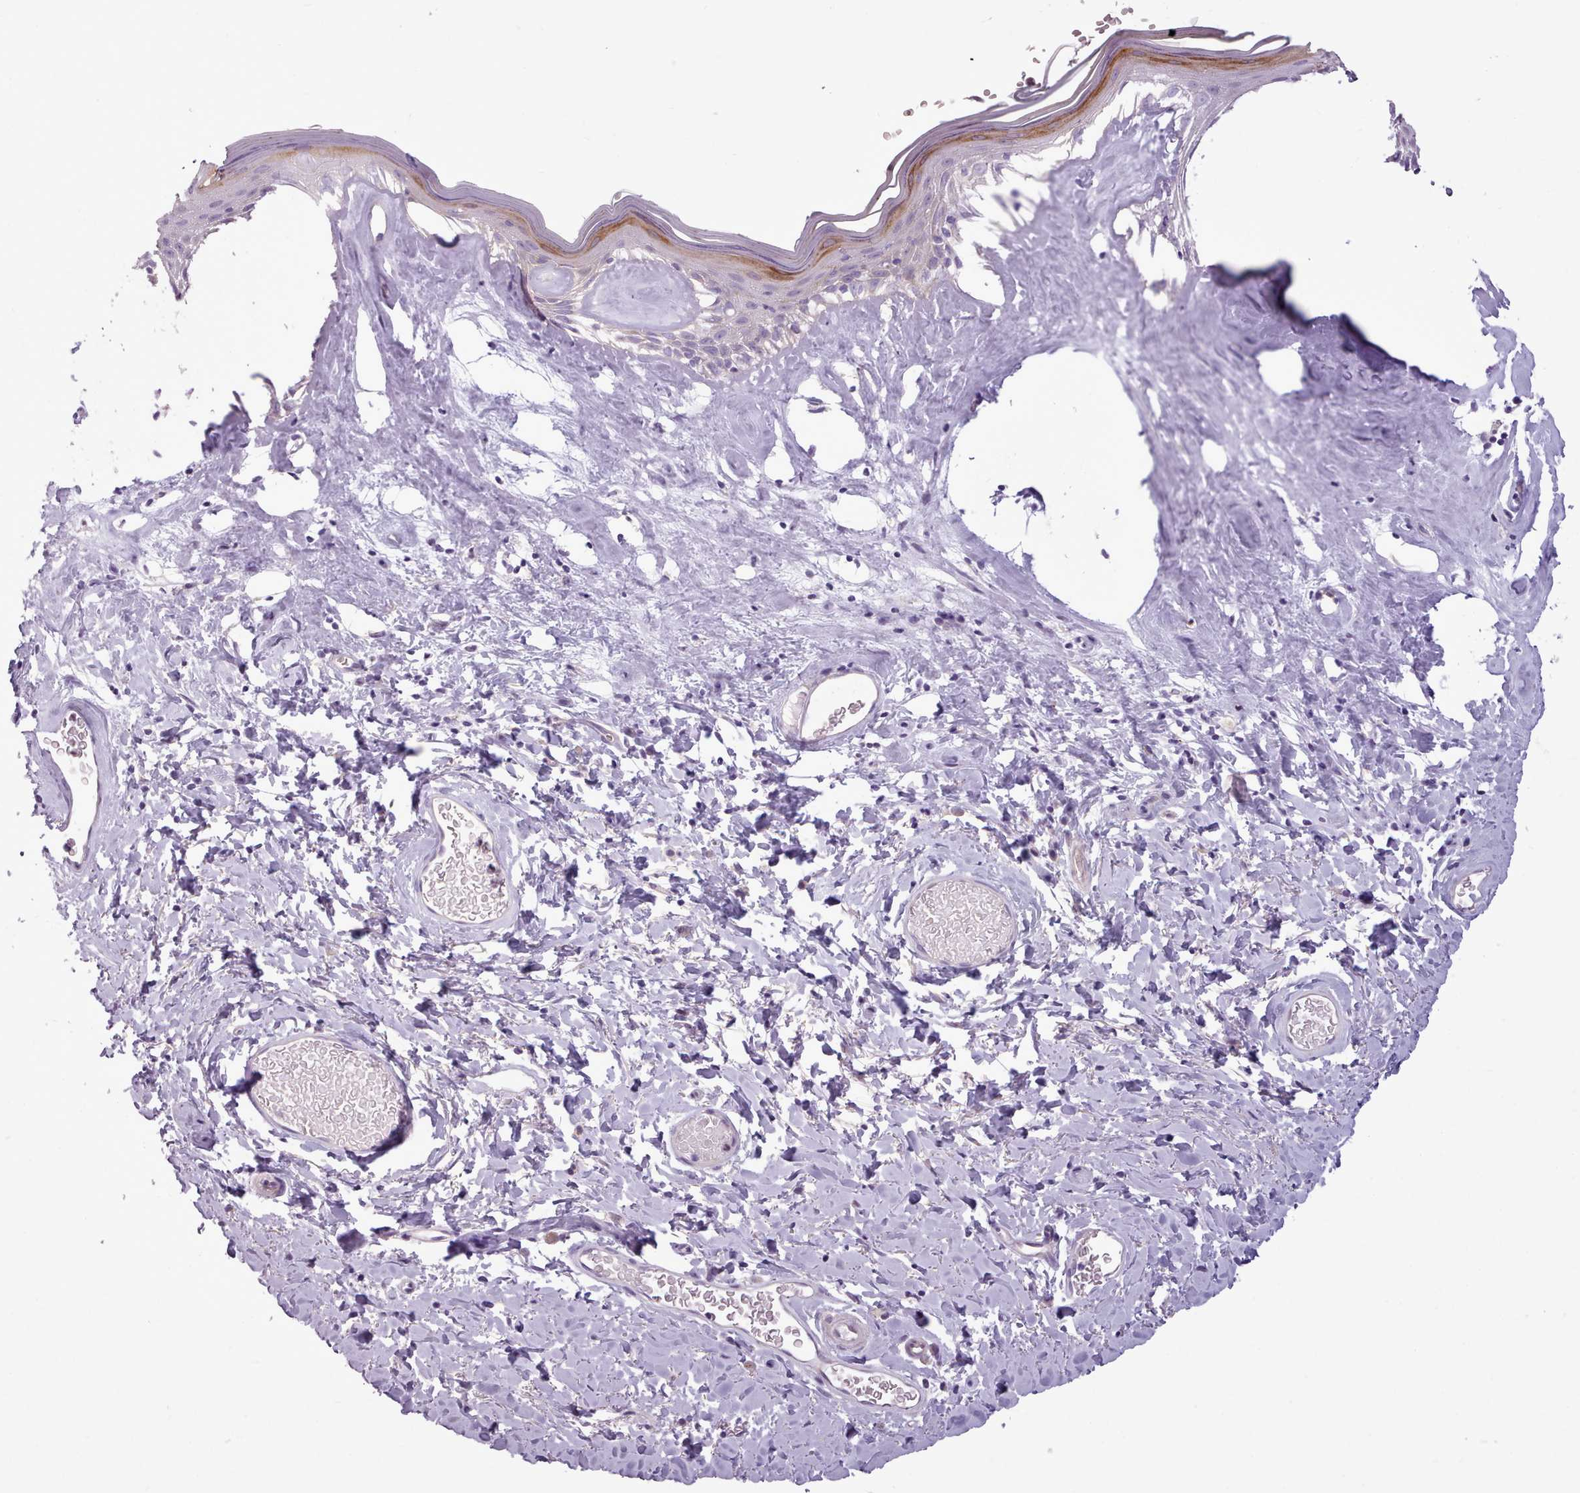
{"staining": {"intensity": "weak", "quantity": "25%-75%", "location": "cytoplasmic/membranous,nuclear"}, "tissue": "skin", "cell_type": "Epidermal cells", "image_type": "normal", "snomed": [{"axis": "morphology", "description": "Normal tissue, NOS"}, {"axis": "morphology", "description": "Inflammation, NOS"}, {"axis": "topography", "description": "Vulva"}], "caption": "Protein expression analysis of normal human skin reveals weak cytoplasmic/membranous,nuclear expression in approximately 25%-75% of epidermal cells.", "gene": "SLURP1", "patient": {"sex": "female", "age": 86}}